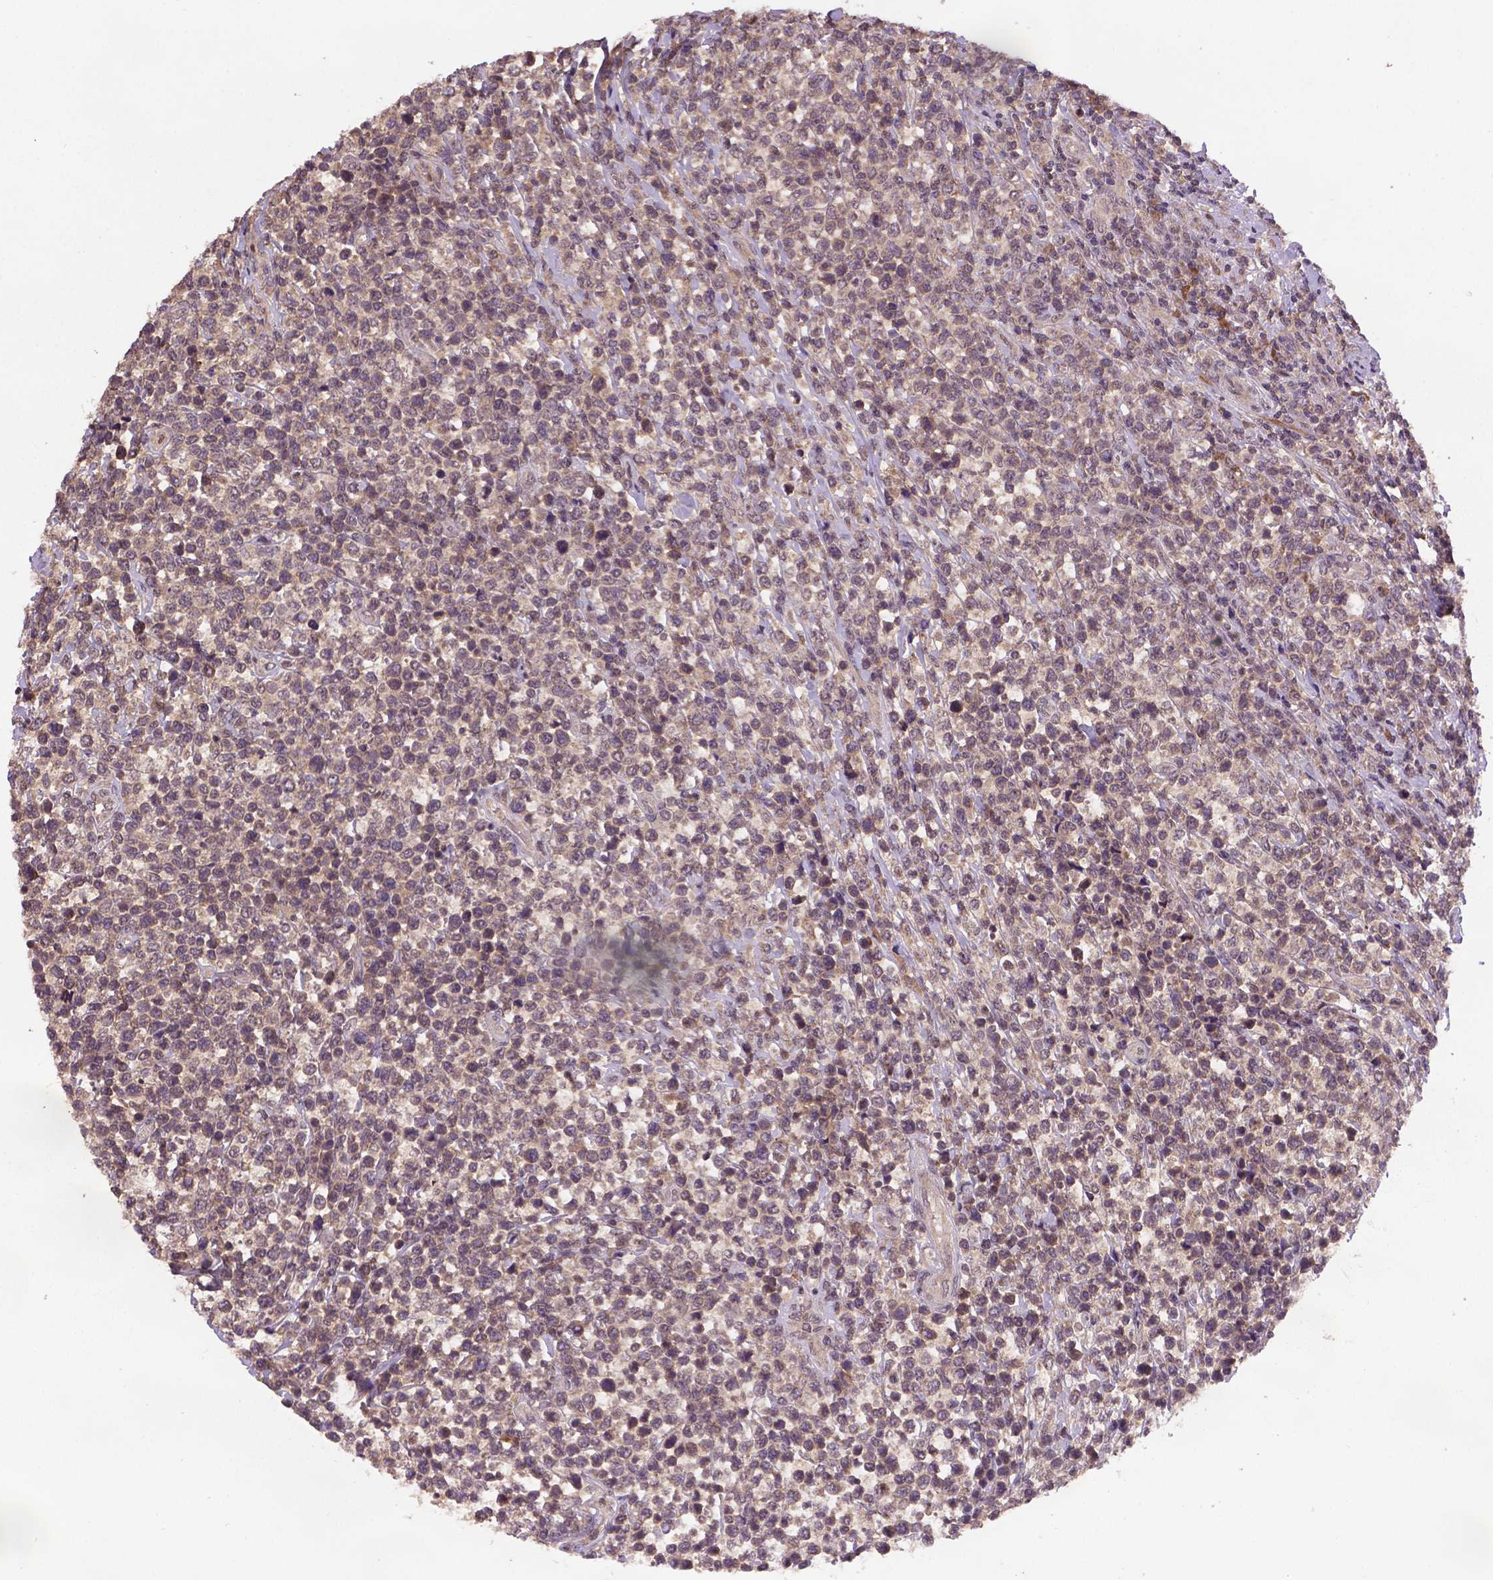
{"staining": {"intensity": "negative", "quantity": "none", "location": "none"}, "tissue": "lymphoma", "cell_type": "Tumor cells", "image_type": "cancer", "snomed": [{"axis": "morphology", "description": "Malignant lymphoma, non-Hodgkin's type, High grade"}, {"axis": "topography", "description": "Soft tissue"}], "caption": "This is an immunohistochemistry (IHC) micrograph of human malignant lymphoma, non-Hodgkin's type (high-grade). There is no positivity in tumor cells.", "gene": "NIPAL2", "patient": {"sex": "female", "age": 56}}